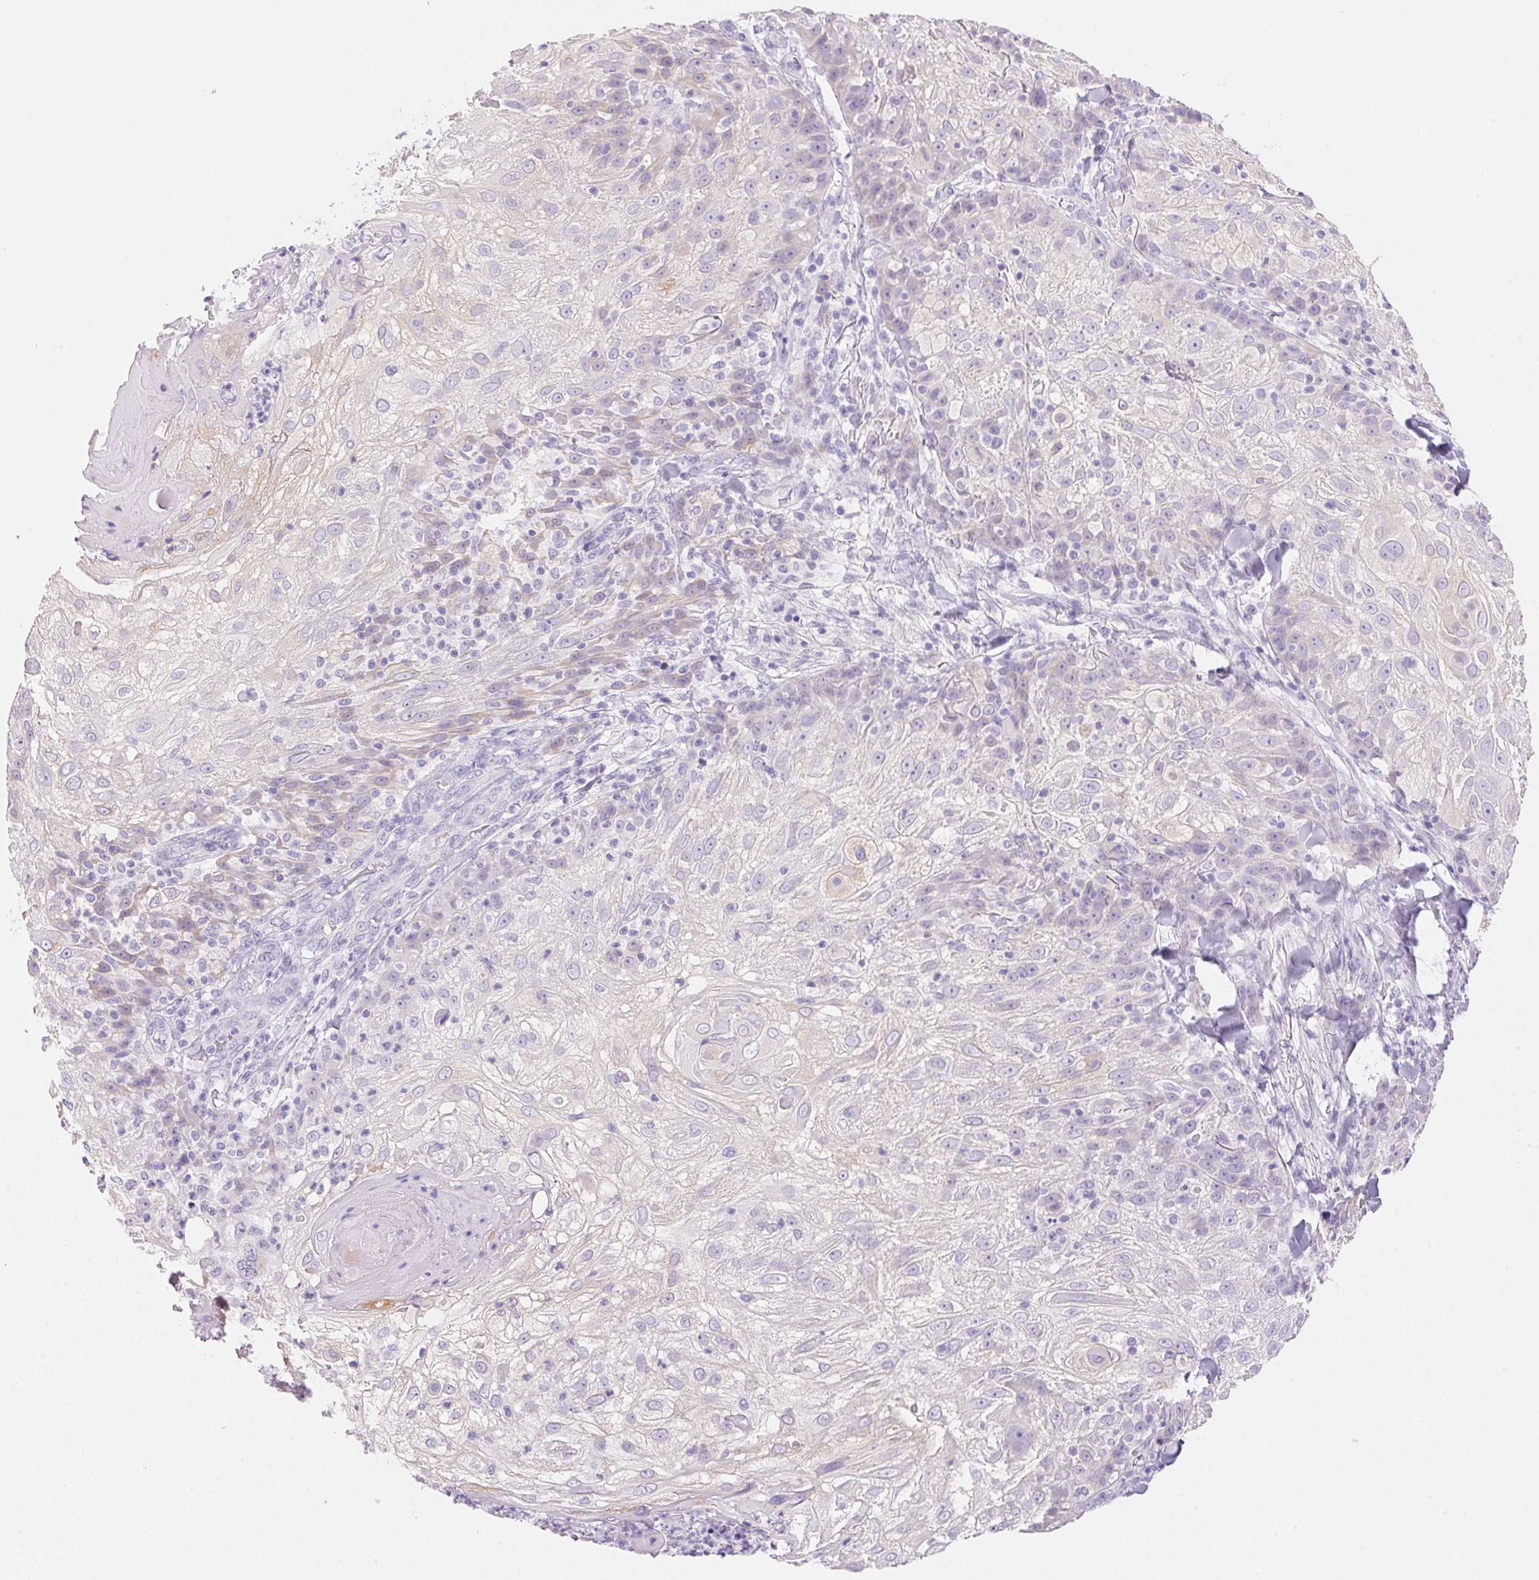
{"staining": {"intensity": "weak", "quantity": "<25%", "location": "cytoplasmic/membranous"}, "tissue": "skin cancer", "cell_type": "Tumor cells", "image_type": "cancer", "snomed": [{"axis": "morphology", "description": "Normal tissue, NOS"}, {"axis": "morphology", "description": "Squamous cell carcinoma, NOS"}, {"axis": "topography", "description": "Skin"}], "caption": "IHC of human skin squamous cell carcinoma shows no positivity in tumor cells.", "gene": "DHCR24", "patient": {"sex": "female", "age": 83}}